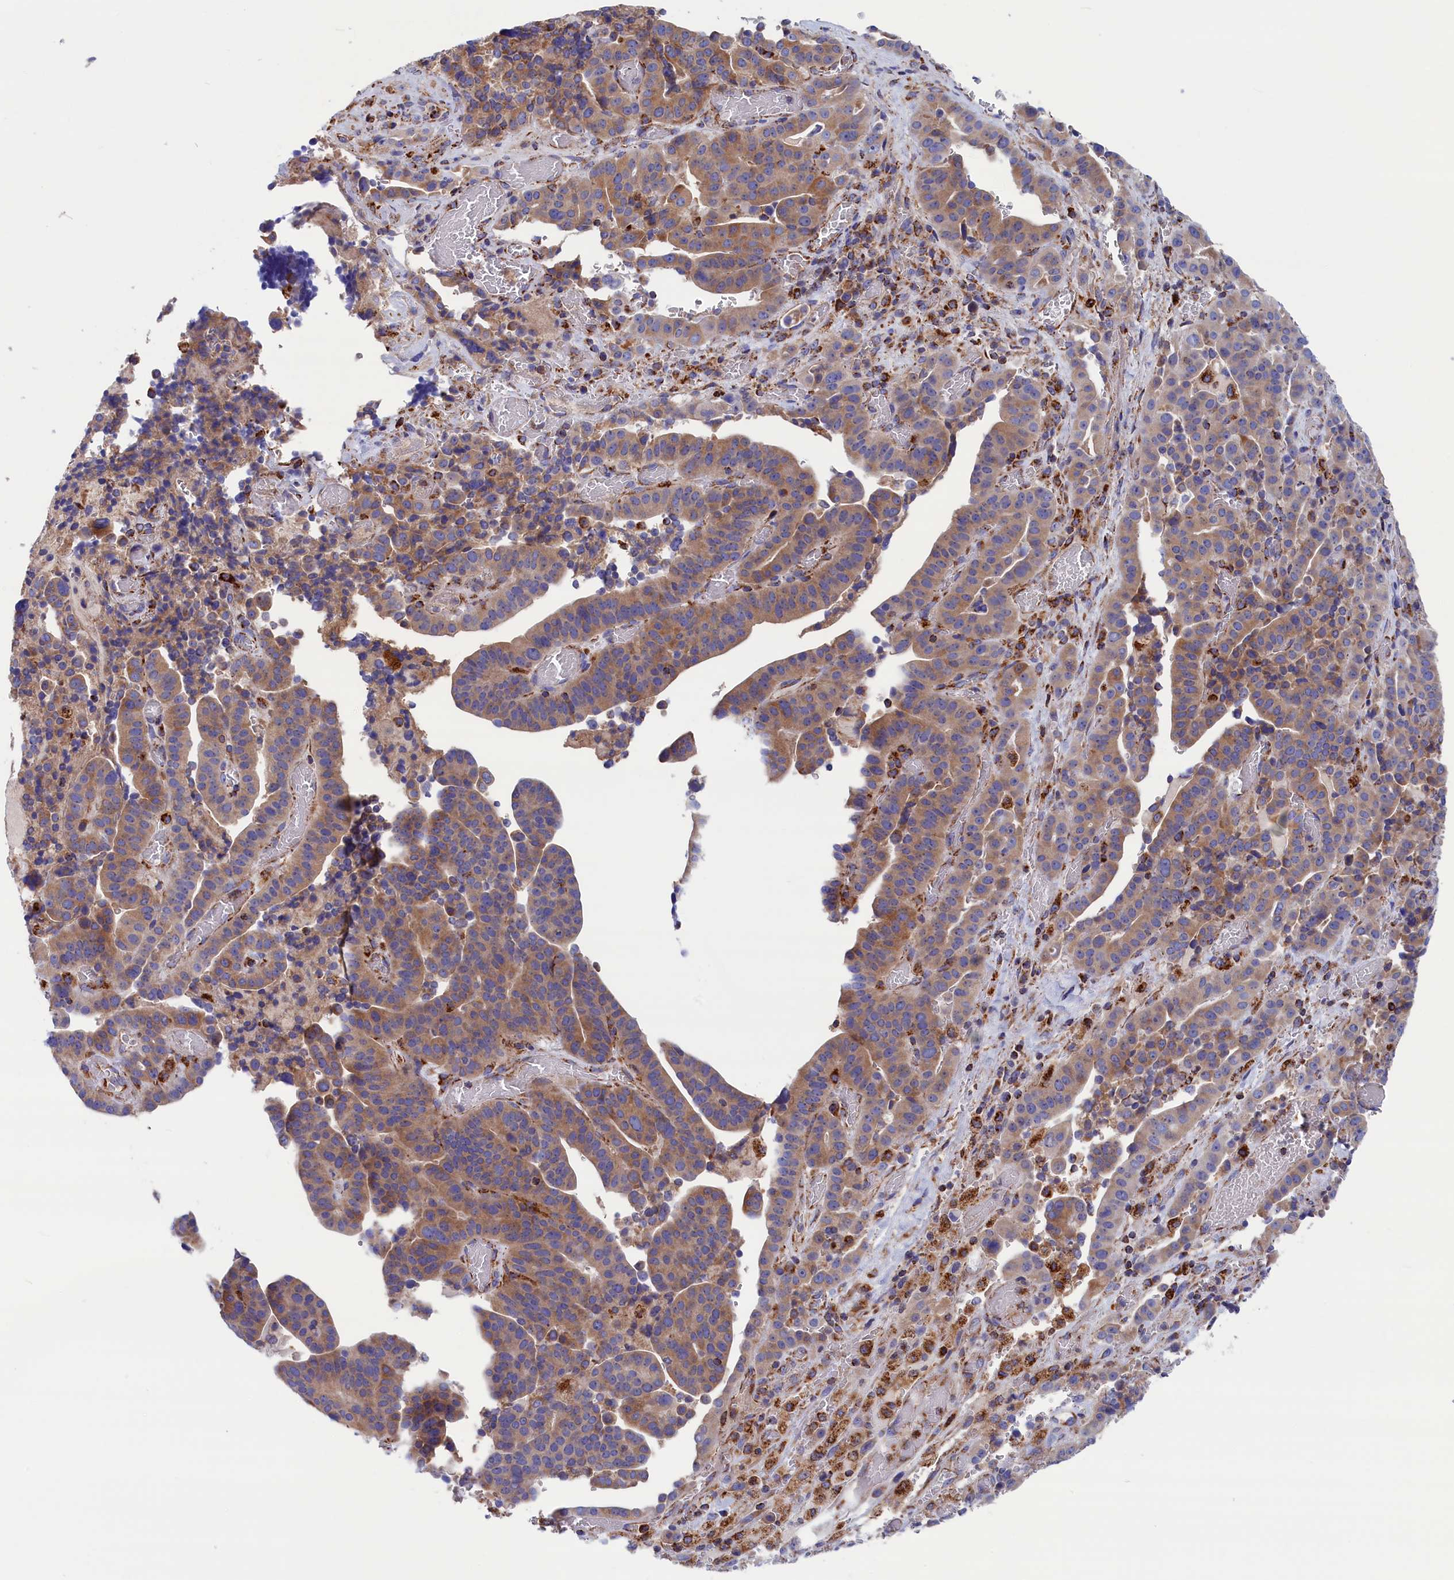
{"staining": {"intensity": "moderate", "quantity": "25%-75%", "location": "cytoplasmic/membranous"}, "tissue": "stomach cancer", "cell_type": "Tumor cells", "image_type": "cancer", "snomed": [{"axis": "morphology", "description": "Adenocarcinoma, NOS"}, {"axis": "topography", "description": "Stomach"}], "caption": "Adenocarcinoma (stomach) stained for a protein reveals moderate cytoplasmic/membranous positivity in tumor cells.", "gene": "WDR83", "patient": {"sex": "male", "age": 48}}